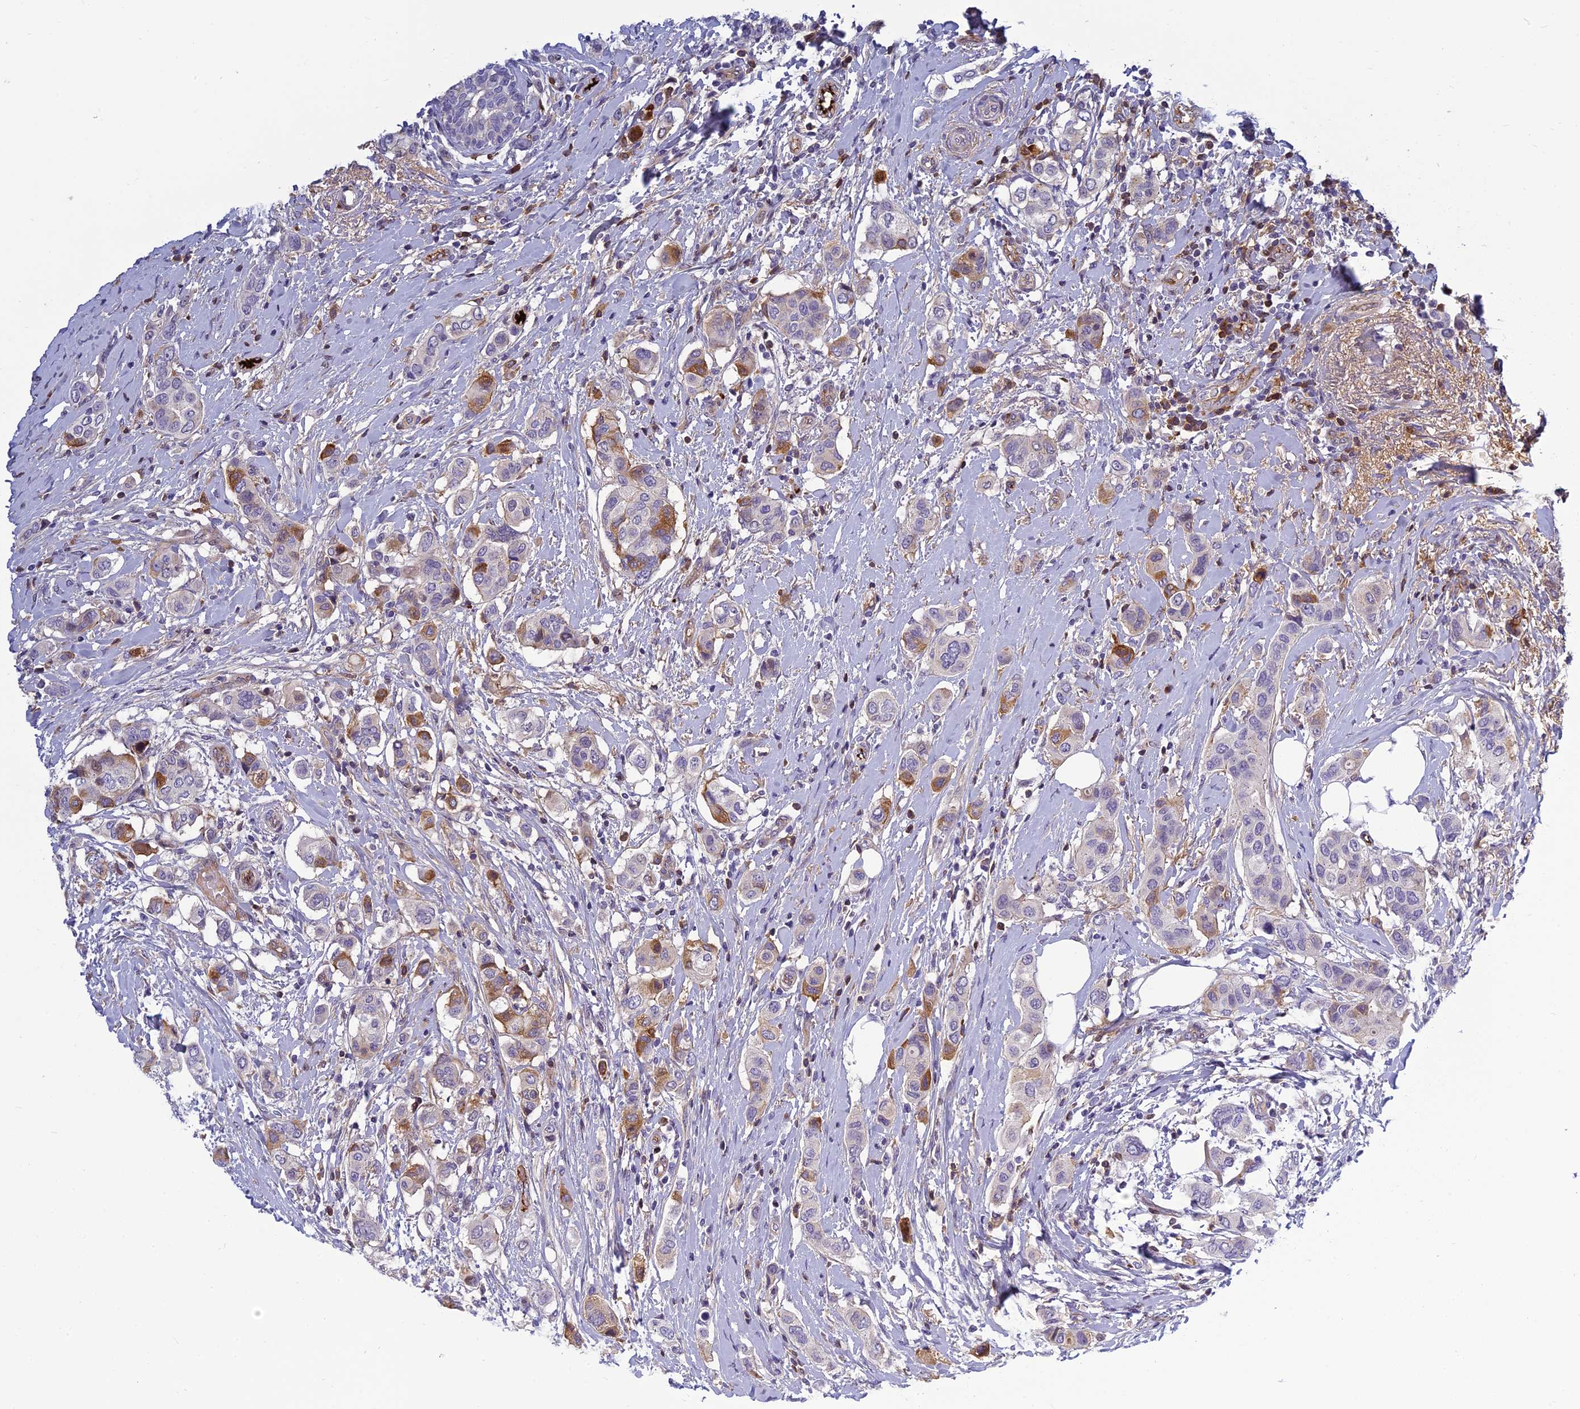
{"staining": {"intensity": "moderate", "quantity": "<25%", "location": "cytoplasmic/membranous"}, "tissue": "breast cancer", "cell_type": "Tumor cells", "image_type": "cancer", "snomed": [{"axis": "morphology", "description": "Lobular carcinoma"}, {"axis": "topography", "description": "Breast"}], "caption": "A micrograph of breast lobular carcinoma stained for a protein demonstrates moderate cytoplasmic/membranous brown staining in tumor cells. (Brightfield microscopy of DAB IHC at high magnification).", "gene": "CLEC11A", "patient": {"sex": "female", "age": 51}}